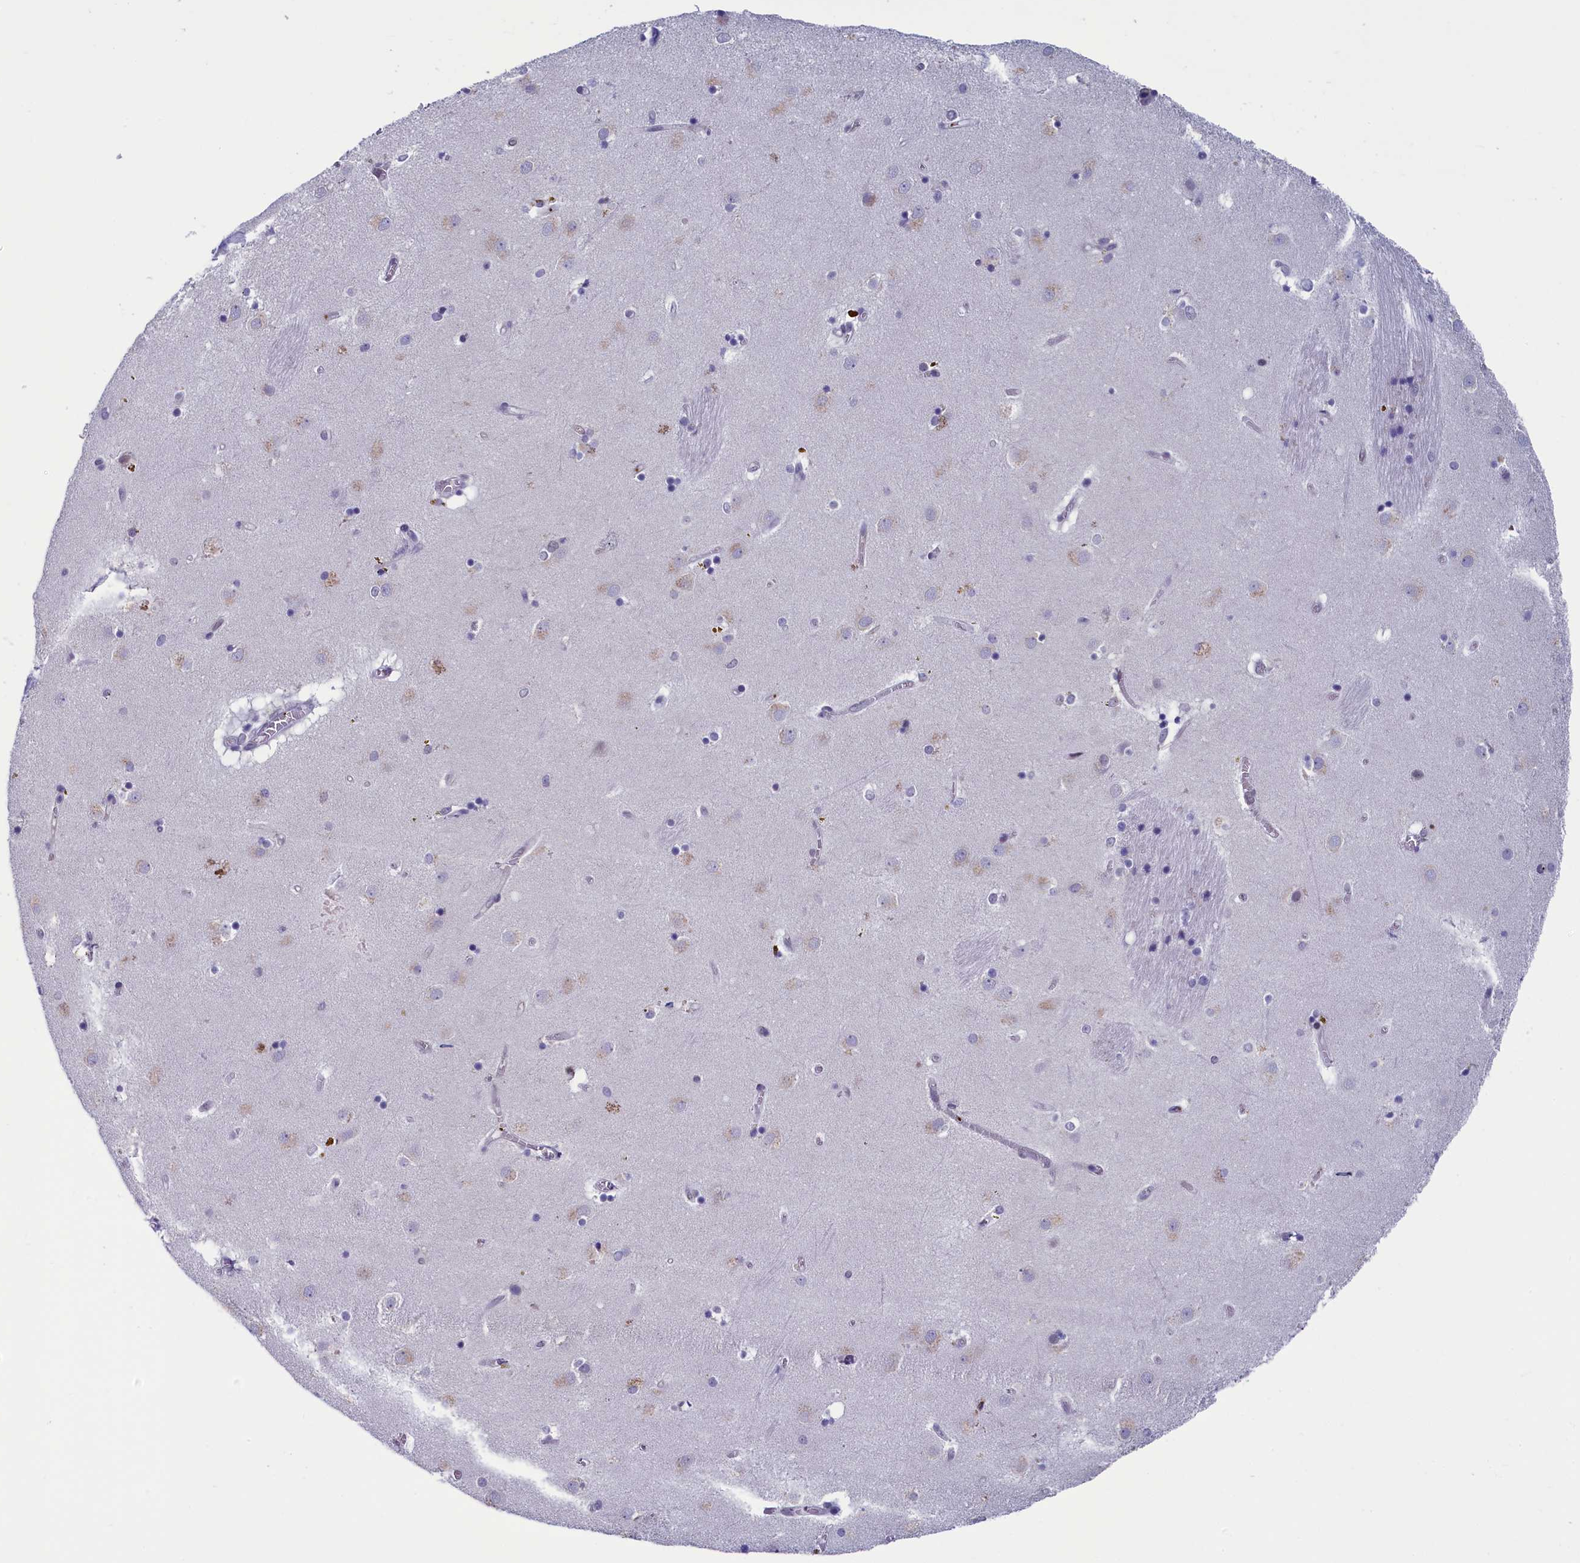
{"staining": {"intensity": "negative", "quantity": "none", "location": "none"}, "tissue": "caudate", "cell_type": "Glial cells", "image_type": "normal", "snomed": [{"axis": "morphology", "description": "Normal tissue, NOS"}, {"axis": "topography", "description": "Lateral ventricle wall"}], "caption": "Immunohistochemistry image of unremarkable caudate: caudate stained with DAB demonstrates no significant protein positivity in glial cells.", "gene": "AIFM2", "patient": {"sex": "male", "age": 70}}